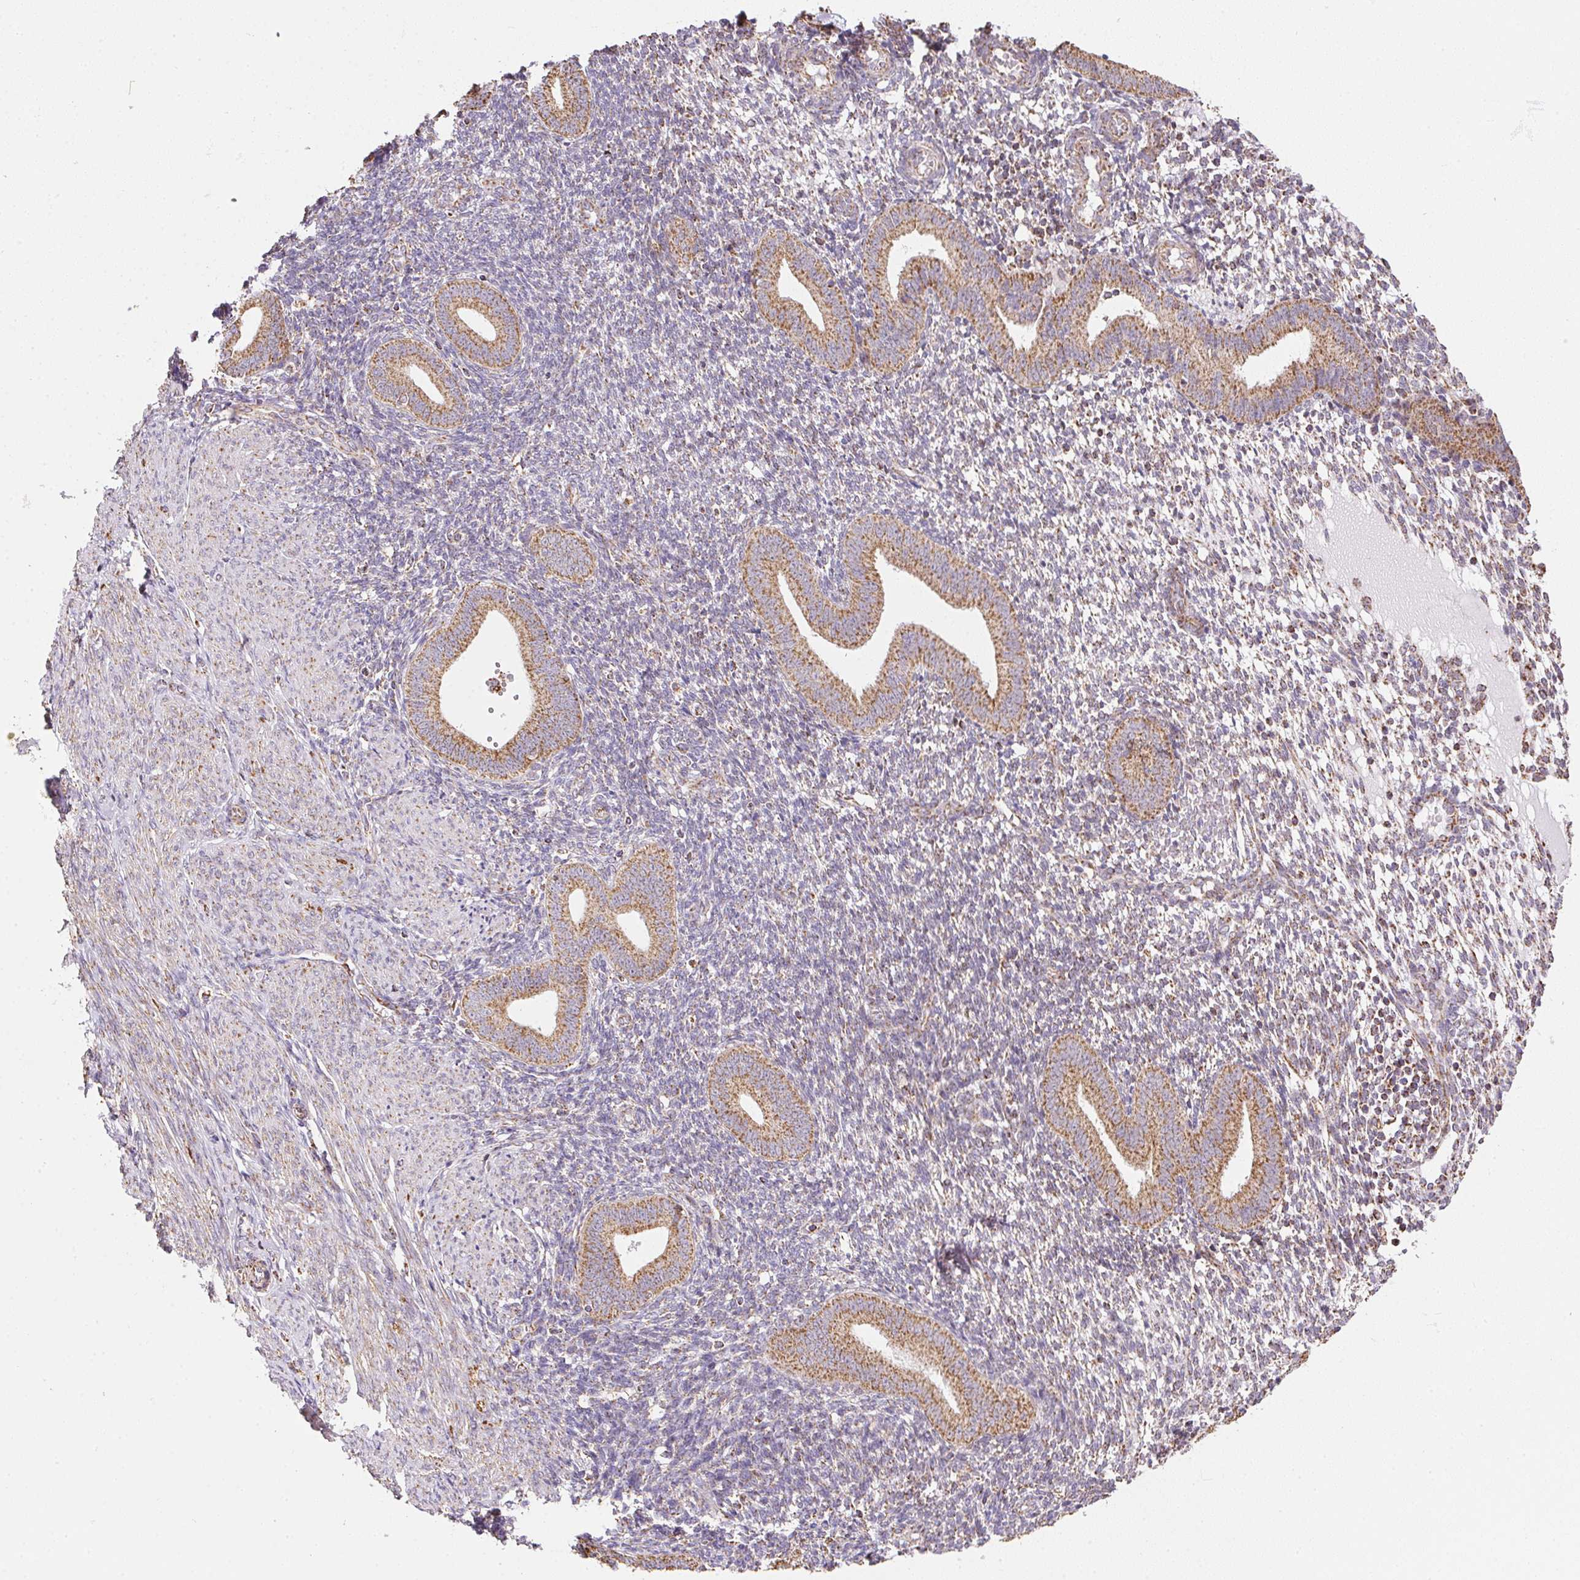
{"staining": {"intensity": "weak", "quantity": "25%-75%", "location": "cytoplasmic/membranous"}, "tissue": "endometrium", "cell_type": "Cells in endometrial stroma", "image_type": "normal", "snomed": [{"axis": "morphology", "description": "Normal tissue, NOS"}, {"axis": "topography", "description": "Endometrium"}], "caption": "Endometrium was stained to show a protein in brown. There is low levels of weak cytoplasmic/membranous expression in approximately 25%-75% of cells in endometrial stroma.", "gene": "MAPK11", "patient": {"sex": "female", "age": 40}}